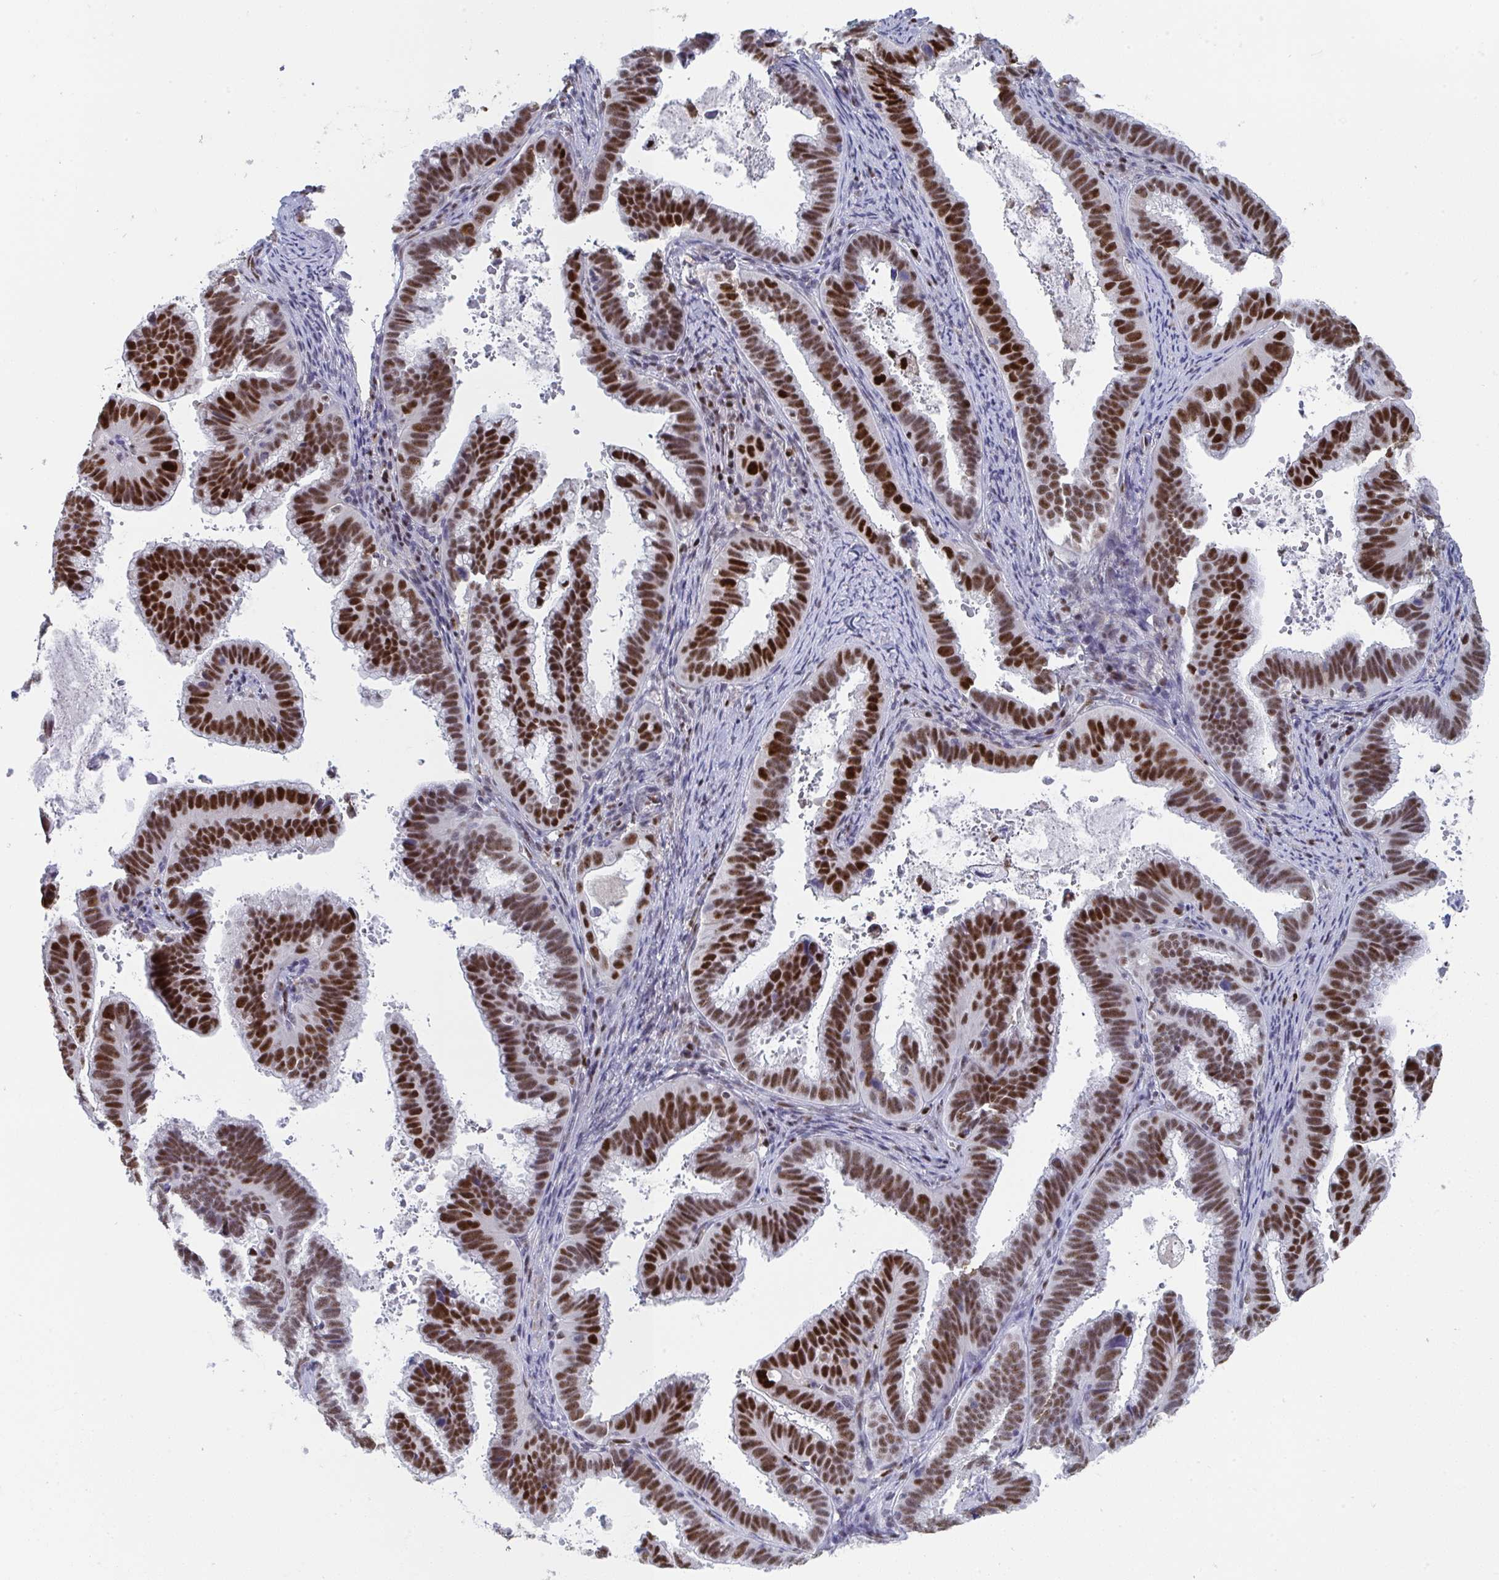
{"staining": {"intensity": "strong", "quantity": ">75%", "location": "nuclear"}, "tissue": "cervical cancer", "cell_type": "Tumor cells", "image_type": "cancer", "snomed": [{"axis": "morphology", "description": "Adenocarcinoma, NOS"}, {"axis": "topography", "description": "Cervix"}], "caption": "Immunohistochemistry (DAB) staining of human cervical adenocarcinoma shows strong nuclear protein staining in approximately >75% of tumor cells.", "gene": "JDP2", "patient": {"sex": "female", "age": 61}}